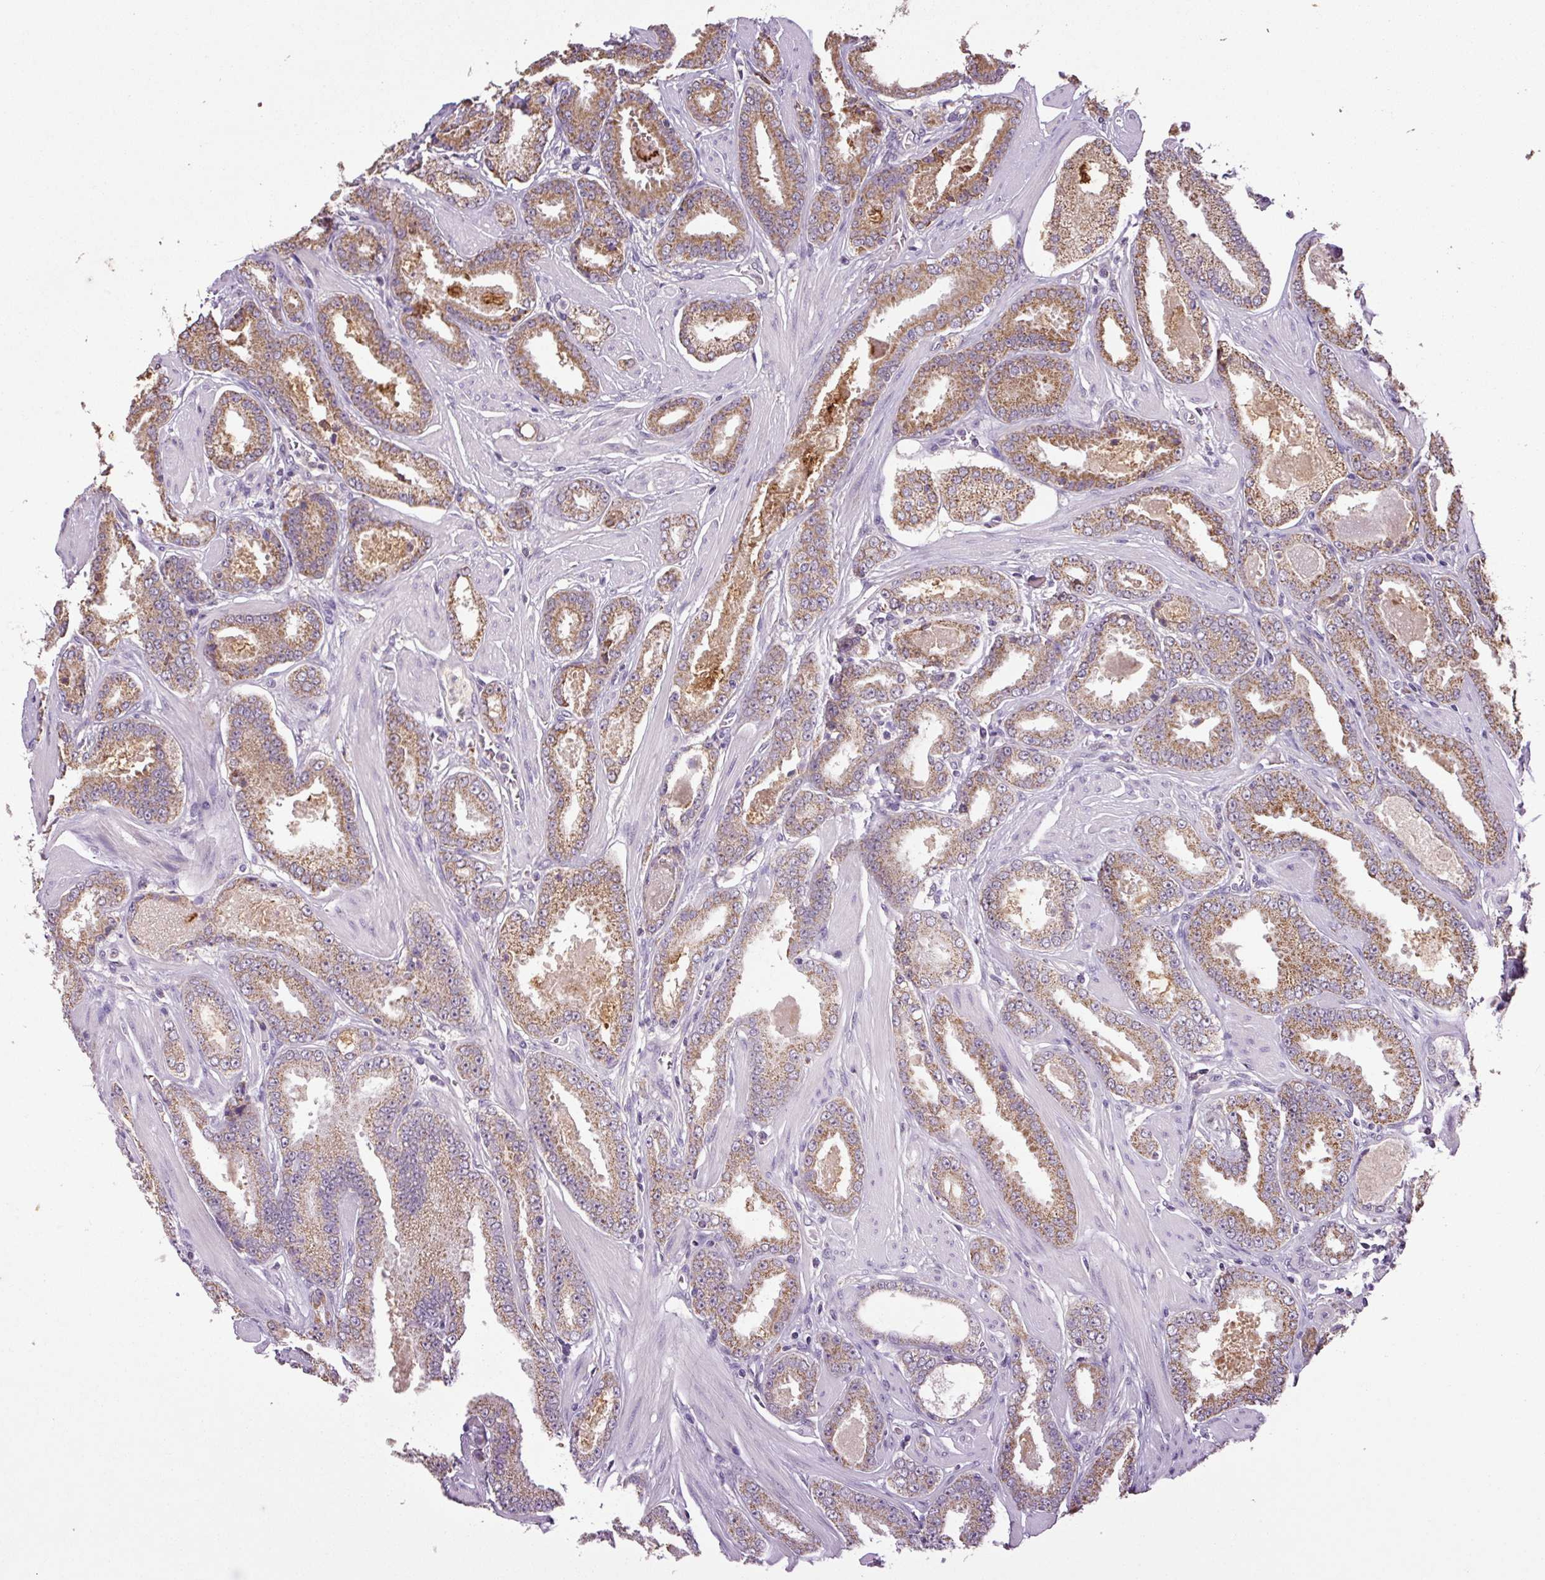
{"staining": {"intensity": "moderate", "quantity": ">75%", "location": "cytoplasmic/membranous"}, "tissue": "prostate cancer", "cell_type": "Tumor cells", "image_type": "cancer", "snomed": [{"axis": "morphology", "description": "Adenocarcinoma, Low grade"}, {"axis": "topography", "description": "Prostate"}], "caption": "Human prostate cancer stained with a brown dye shows moderate cytoplasmic/membranous positive positivity in about >75% of tumor cells.", "gene": "SGF29", "patient": {"sex": "male", "age": 42}}